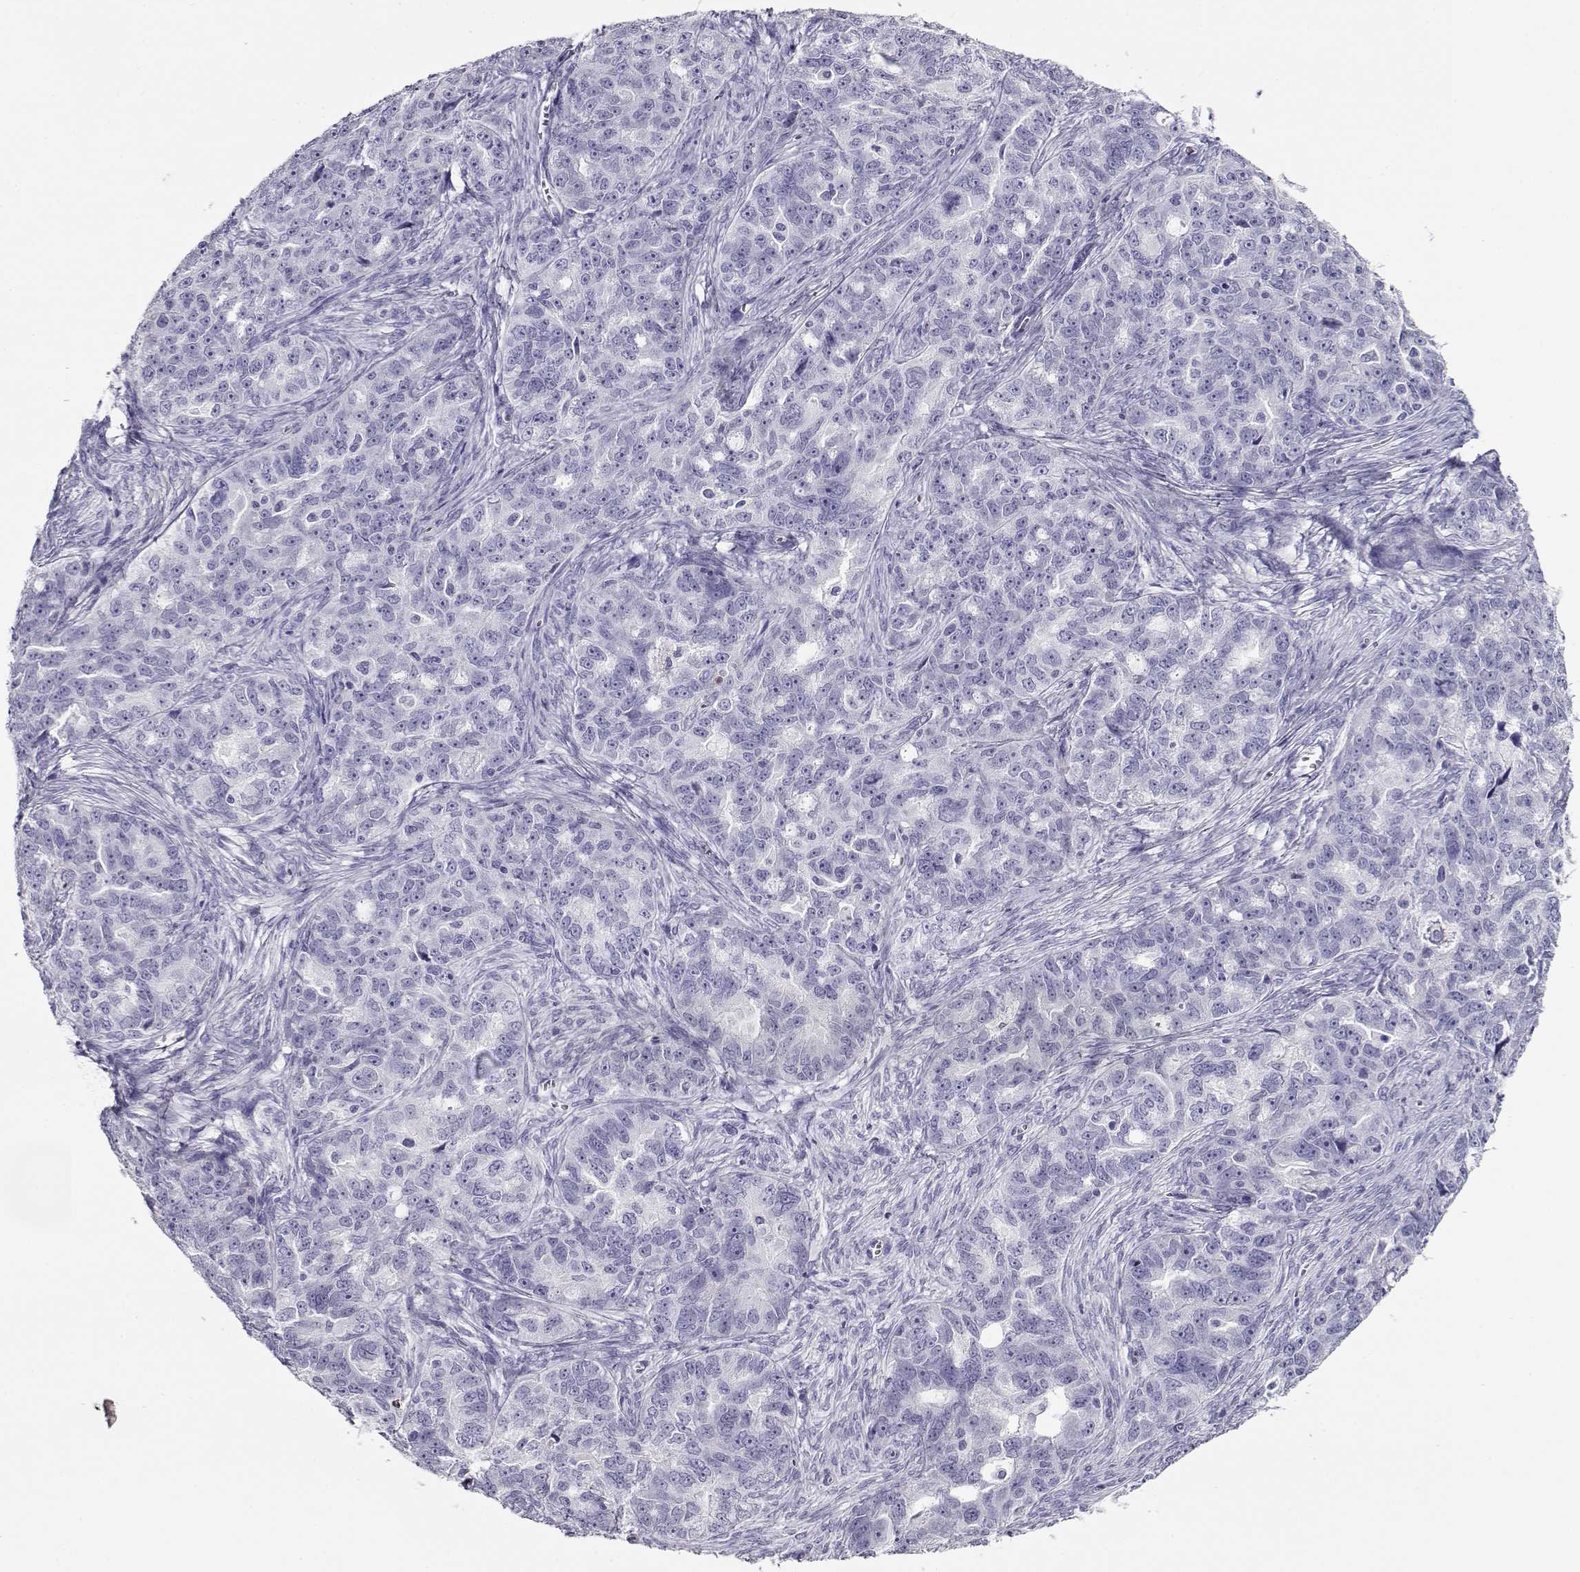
{"staining": {"intensity": "negative", "quantity": "none", "location": "none"}, "tissue": "ovarian cancer", "cell_type": "Tumor cells", "image_type": "cancer", "snomed": [{"axis": "morphology", "description": "Cystadenocarcinoma, serous, NOS"}, {"axis": "topography", "description": "Ovary"}], "caption": "The immunohistochemistry (IHC) image has no significant positivity in tumor cells of ovarian cancer (serous cystadenocarcinoma) tissue.", "gene": "CRX", "patient": {"sex": "female", "age": 51}}